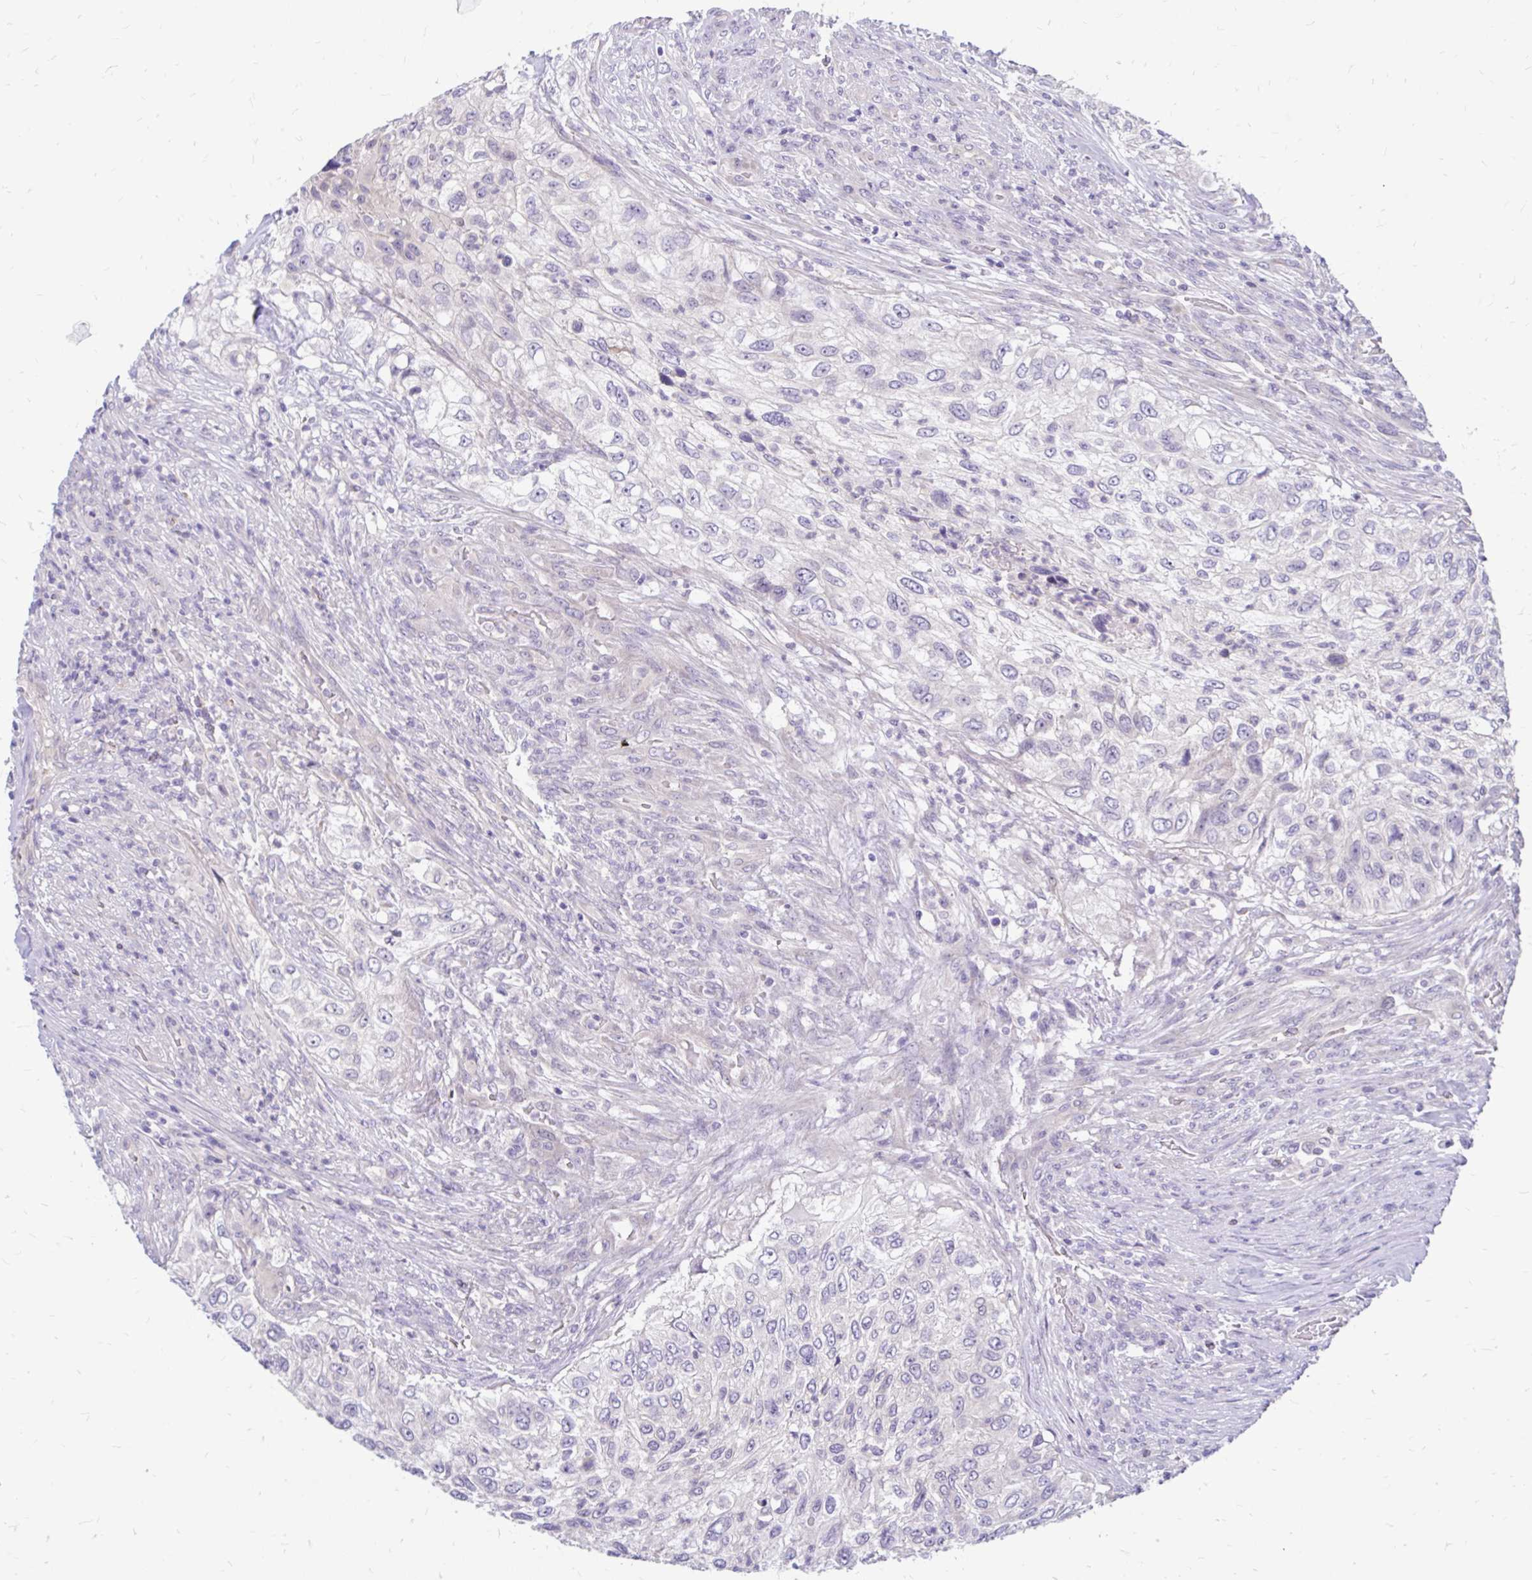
{"staining": {"intensity": "negative", "quantity": "none", "location": "none"}, "tissue": "urothelial cancer", "cell_type": "Tumor cells", "image_type": "cancer", "snomed": [{"axis": "morphology", "description": "Urothelial carcinoma, High grade"}, {"axis": "topography", "description": "Urinary bladder"}], "caption": "DAB (3,3'-diaminobenzidine) immunohistochemical staining of human urothelial cancer exhibits no significant staining in tumor cells.", "gene": "MAP1LC3A", "patient": {"sex": "female", "age": 60}}